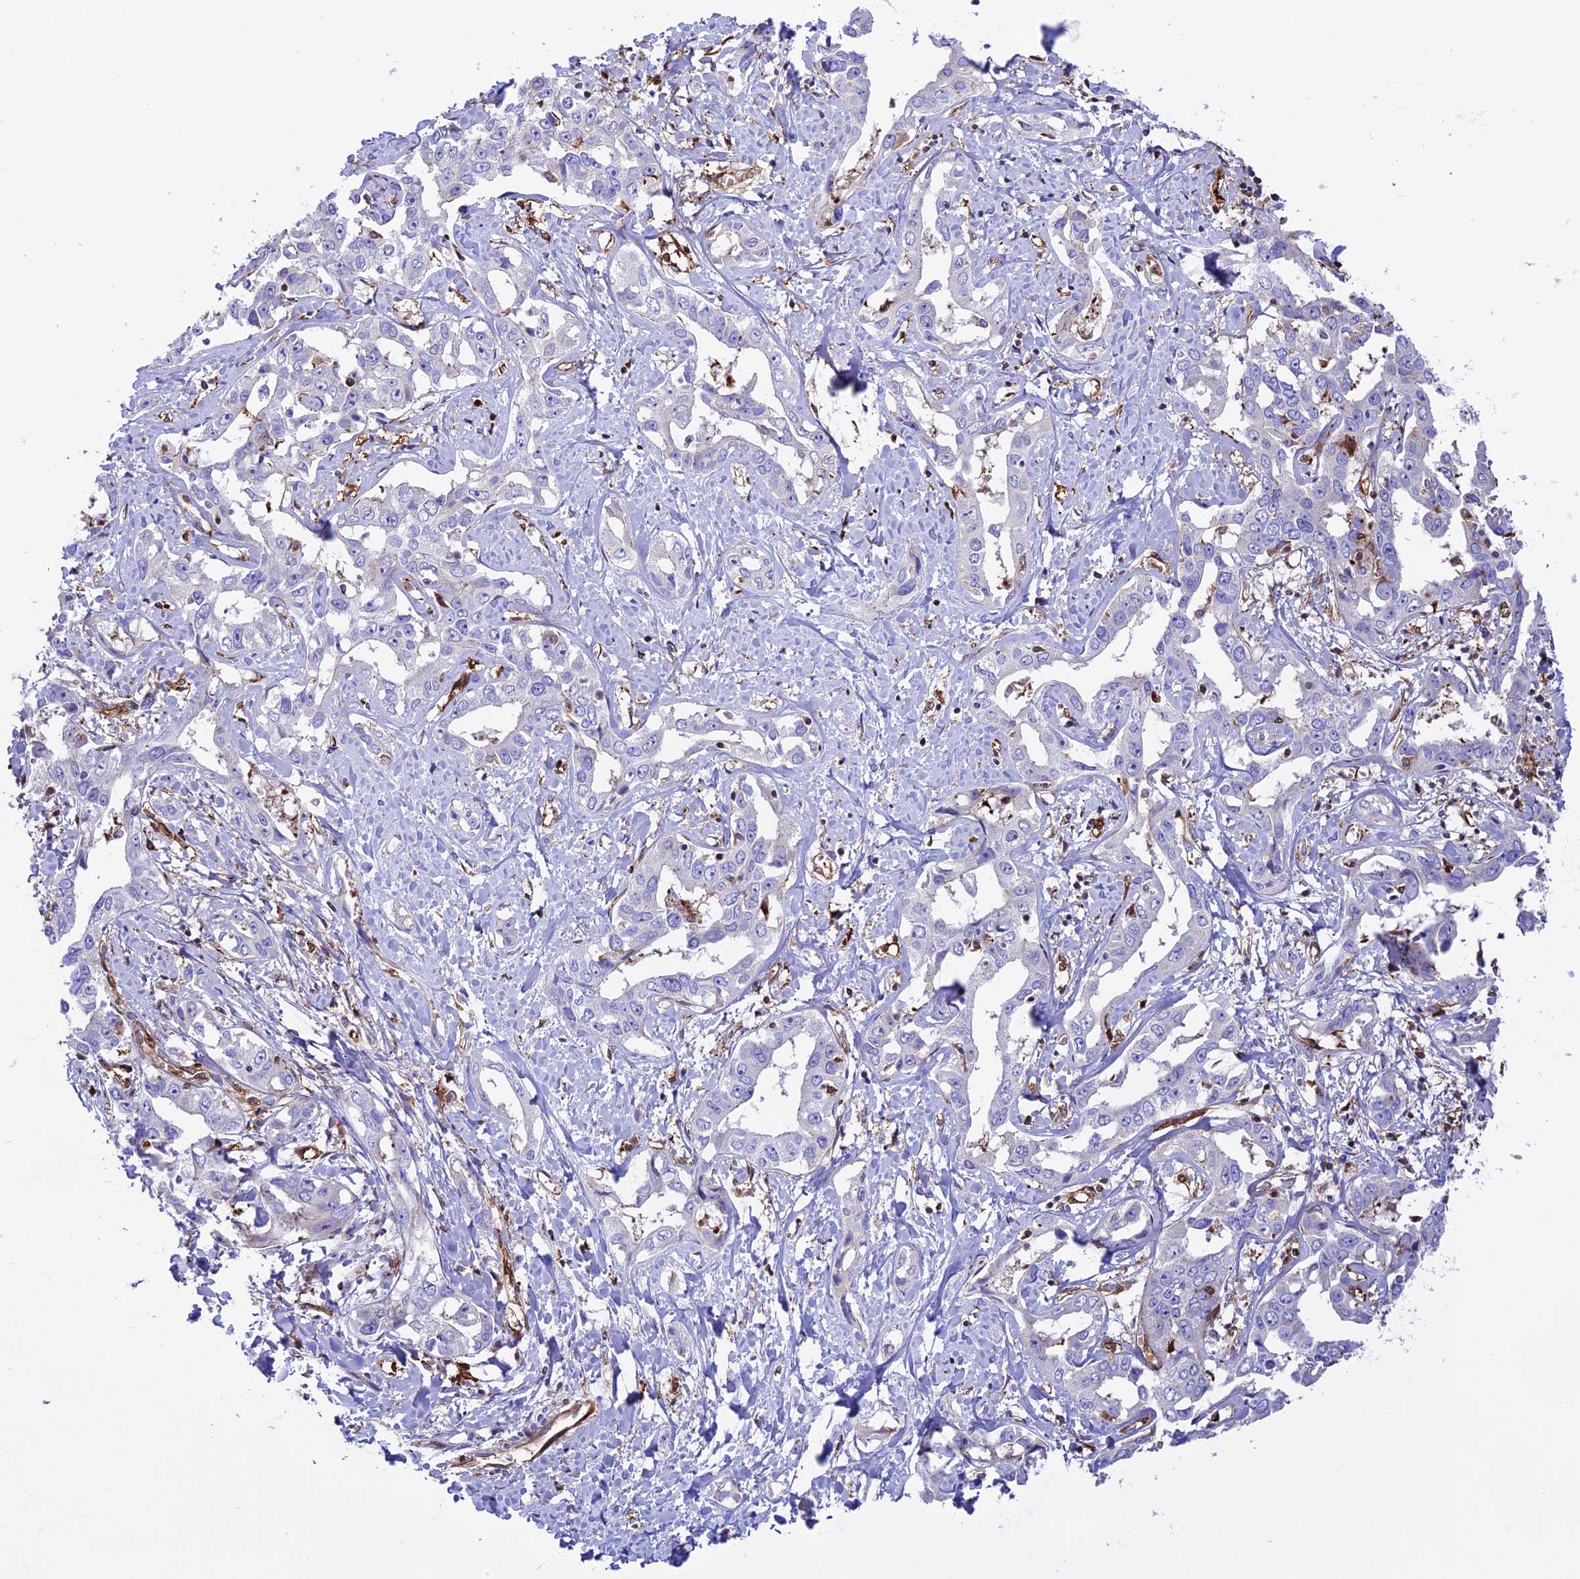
{"staining": {"intensity": "negative", "quantity": "none", "location": "none"}, "tissue": "liver cancer", "cell_type": "Tumor cells", "image_type": "cancer", "snomed": [{"axis": "morphology", "description": "Cholangiocarcinoma"}, {"axis": "topography", "description": "Liver"}], "caption": "Immunohistochemistry photomicrograph of human liver cholangiocarcinoma stained for a protein (brown), which shows no positivity in tumor cells.", "gene": "CD99L2", "patient": {"sex": "male", "age": 59}}